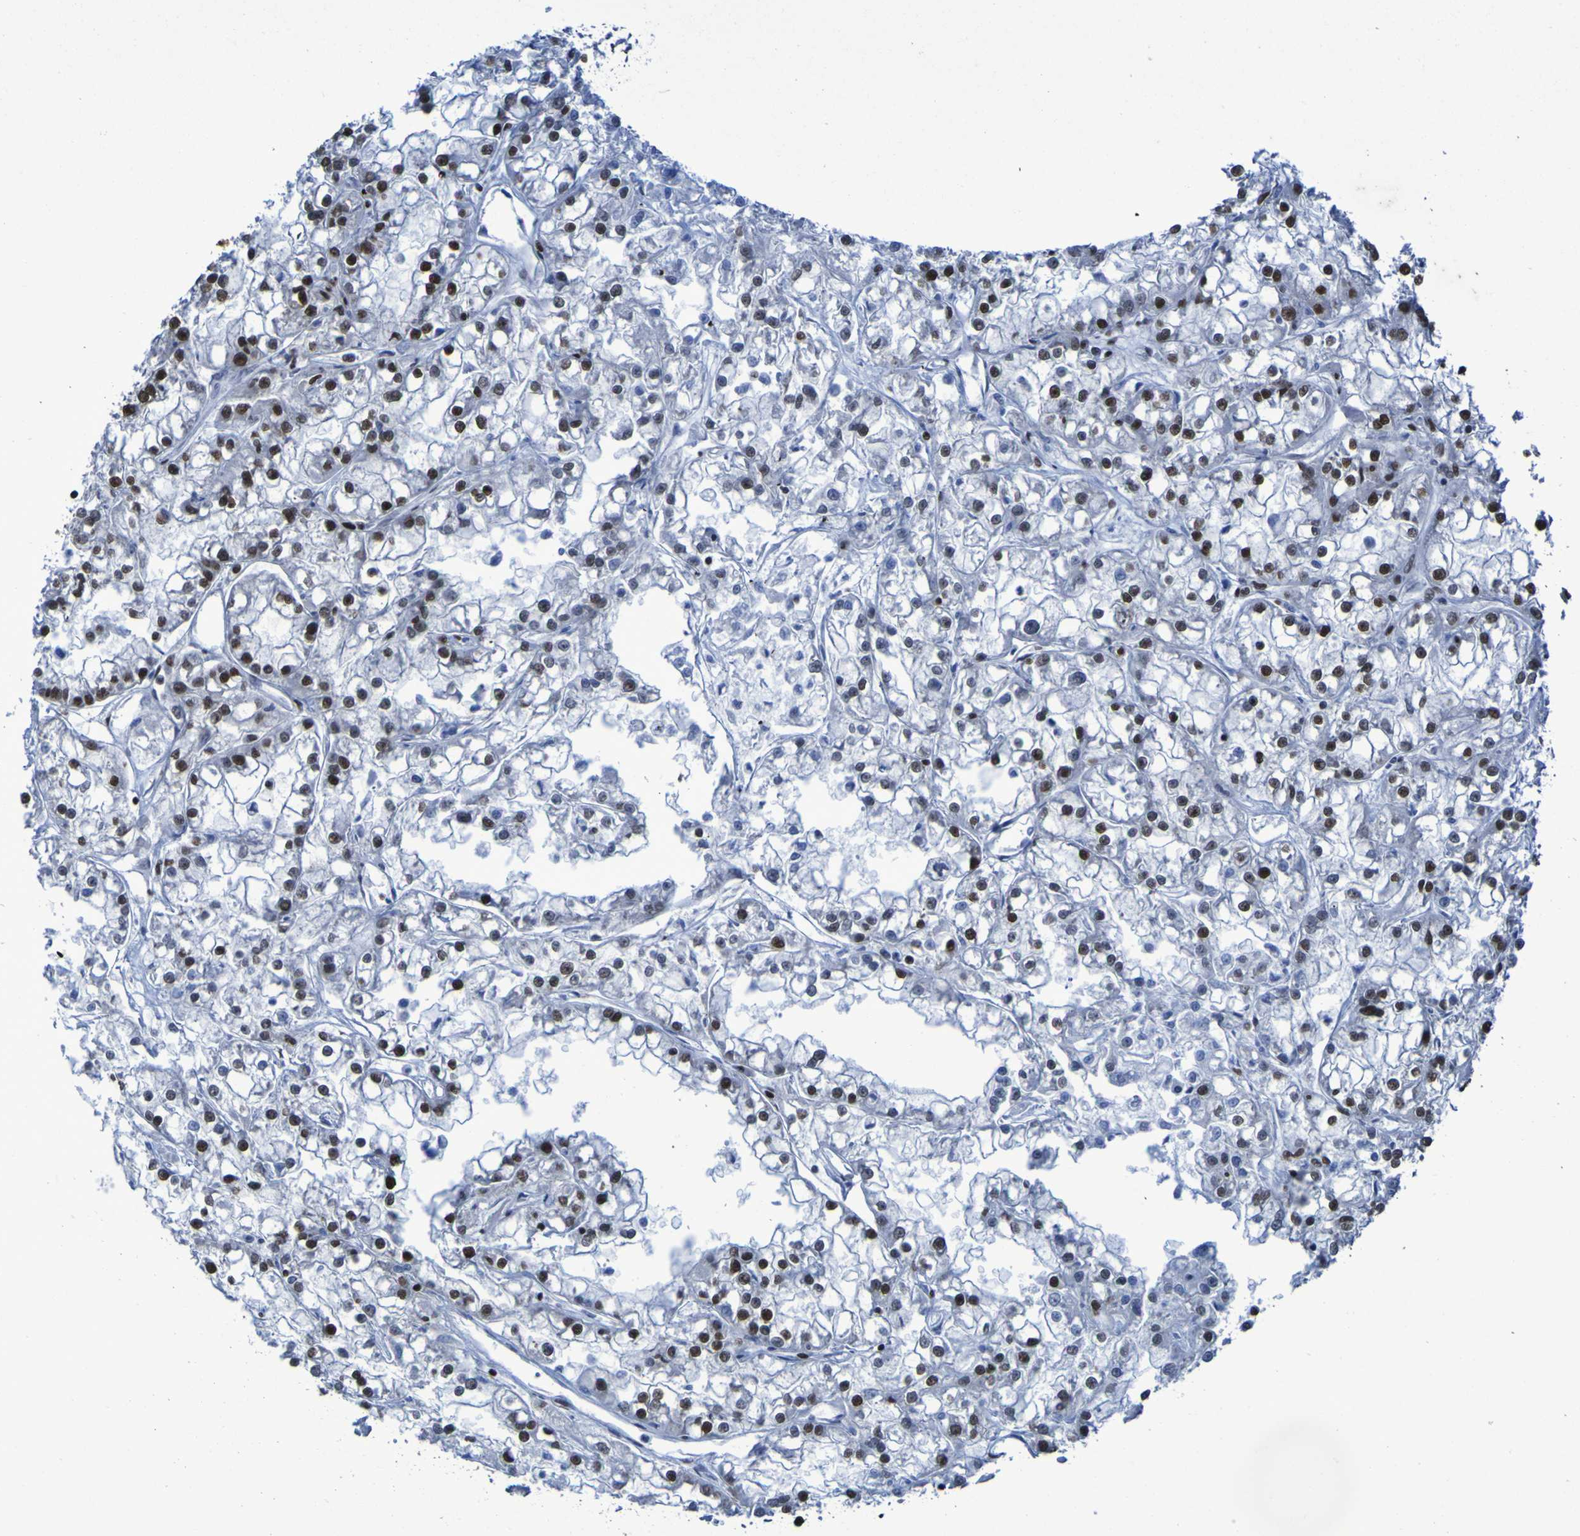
{"staining": {"intensity": "strong", "quantity": ">75%", "location": "nuclear"}, "tissue": "renal cancer", "cell_type": "Tumor cells", "image_type": "cancer", "snomed": [{"axis": "morphology", "description": "Adenocarcinoma, NOS"}, {"axis": "topography", "description": "Kidney"}], "caption": "DAB immunohistochemical staining of renal adenocarcinoma shows strong nuclear protein staining in about >75% of tumor cells.", "gene": "HNRNPR", "patient": {"sex": "female", "age": 52}}